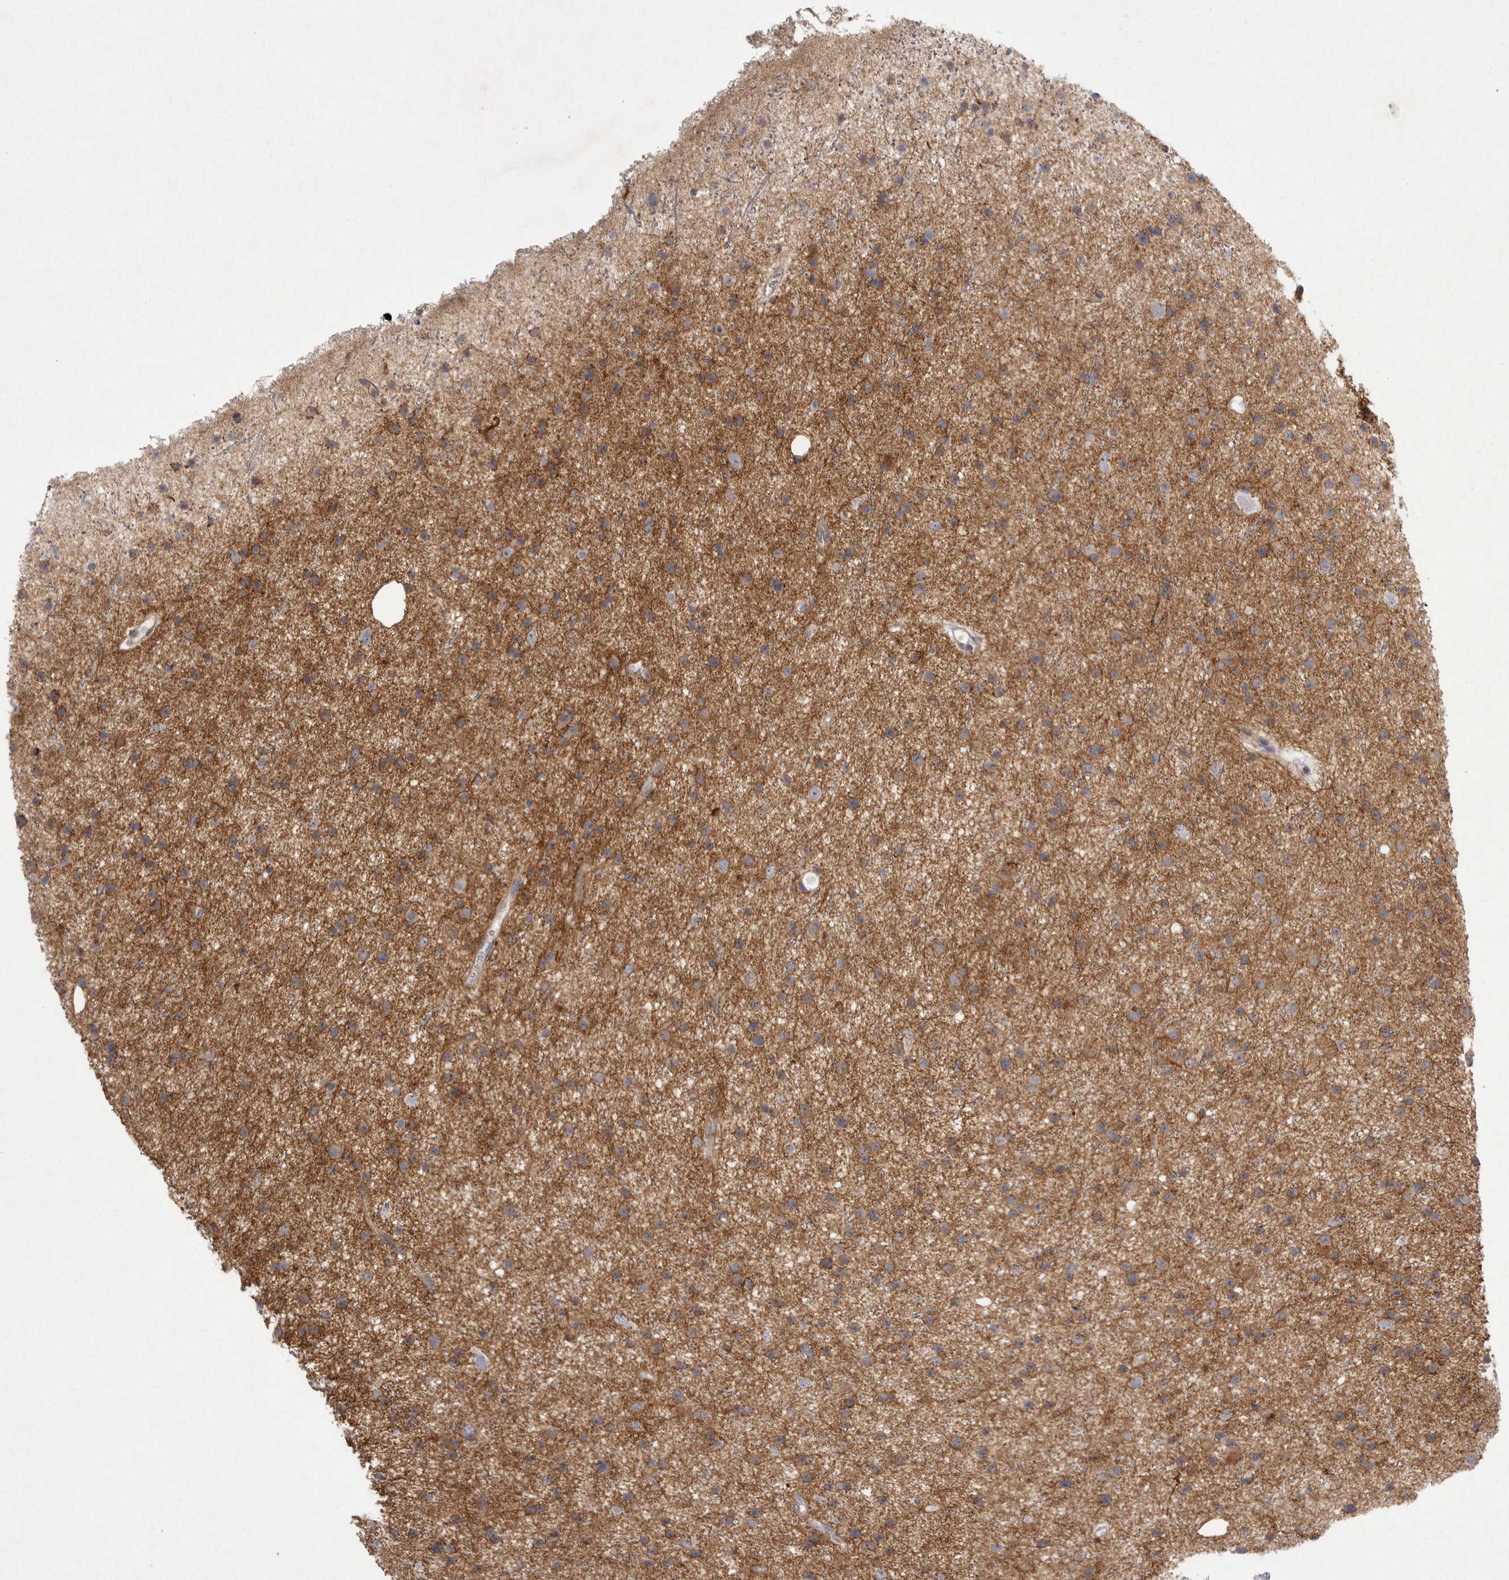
{"staining": {"intensity": "moderate", "quantity": "<25%", "location": "cytoplasmic/membranous"}, "tissue": "glioma", "cell_type": "Tumor cells", "image_type": "cancer", "snomed": [{"axis": "morphology", "description": "Glioma, malignant, Low grade"}, {"axis": "topography", "description": "Cerebral cortex"}], "caption": "Approximately <25% of tumor cells in malignant low-grade glioma show moderate cytoplasmic/membranous protein positivity as visualized by brown immunohistochemical staining.", "gene": "VANGL2", "patient": {"sex": "female", "age": 39}}